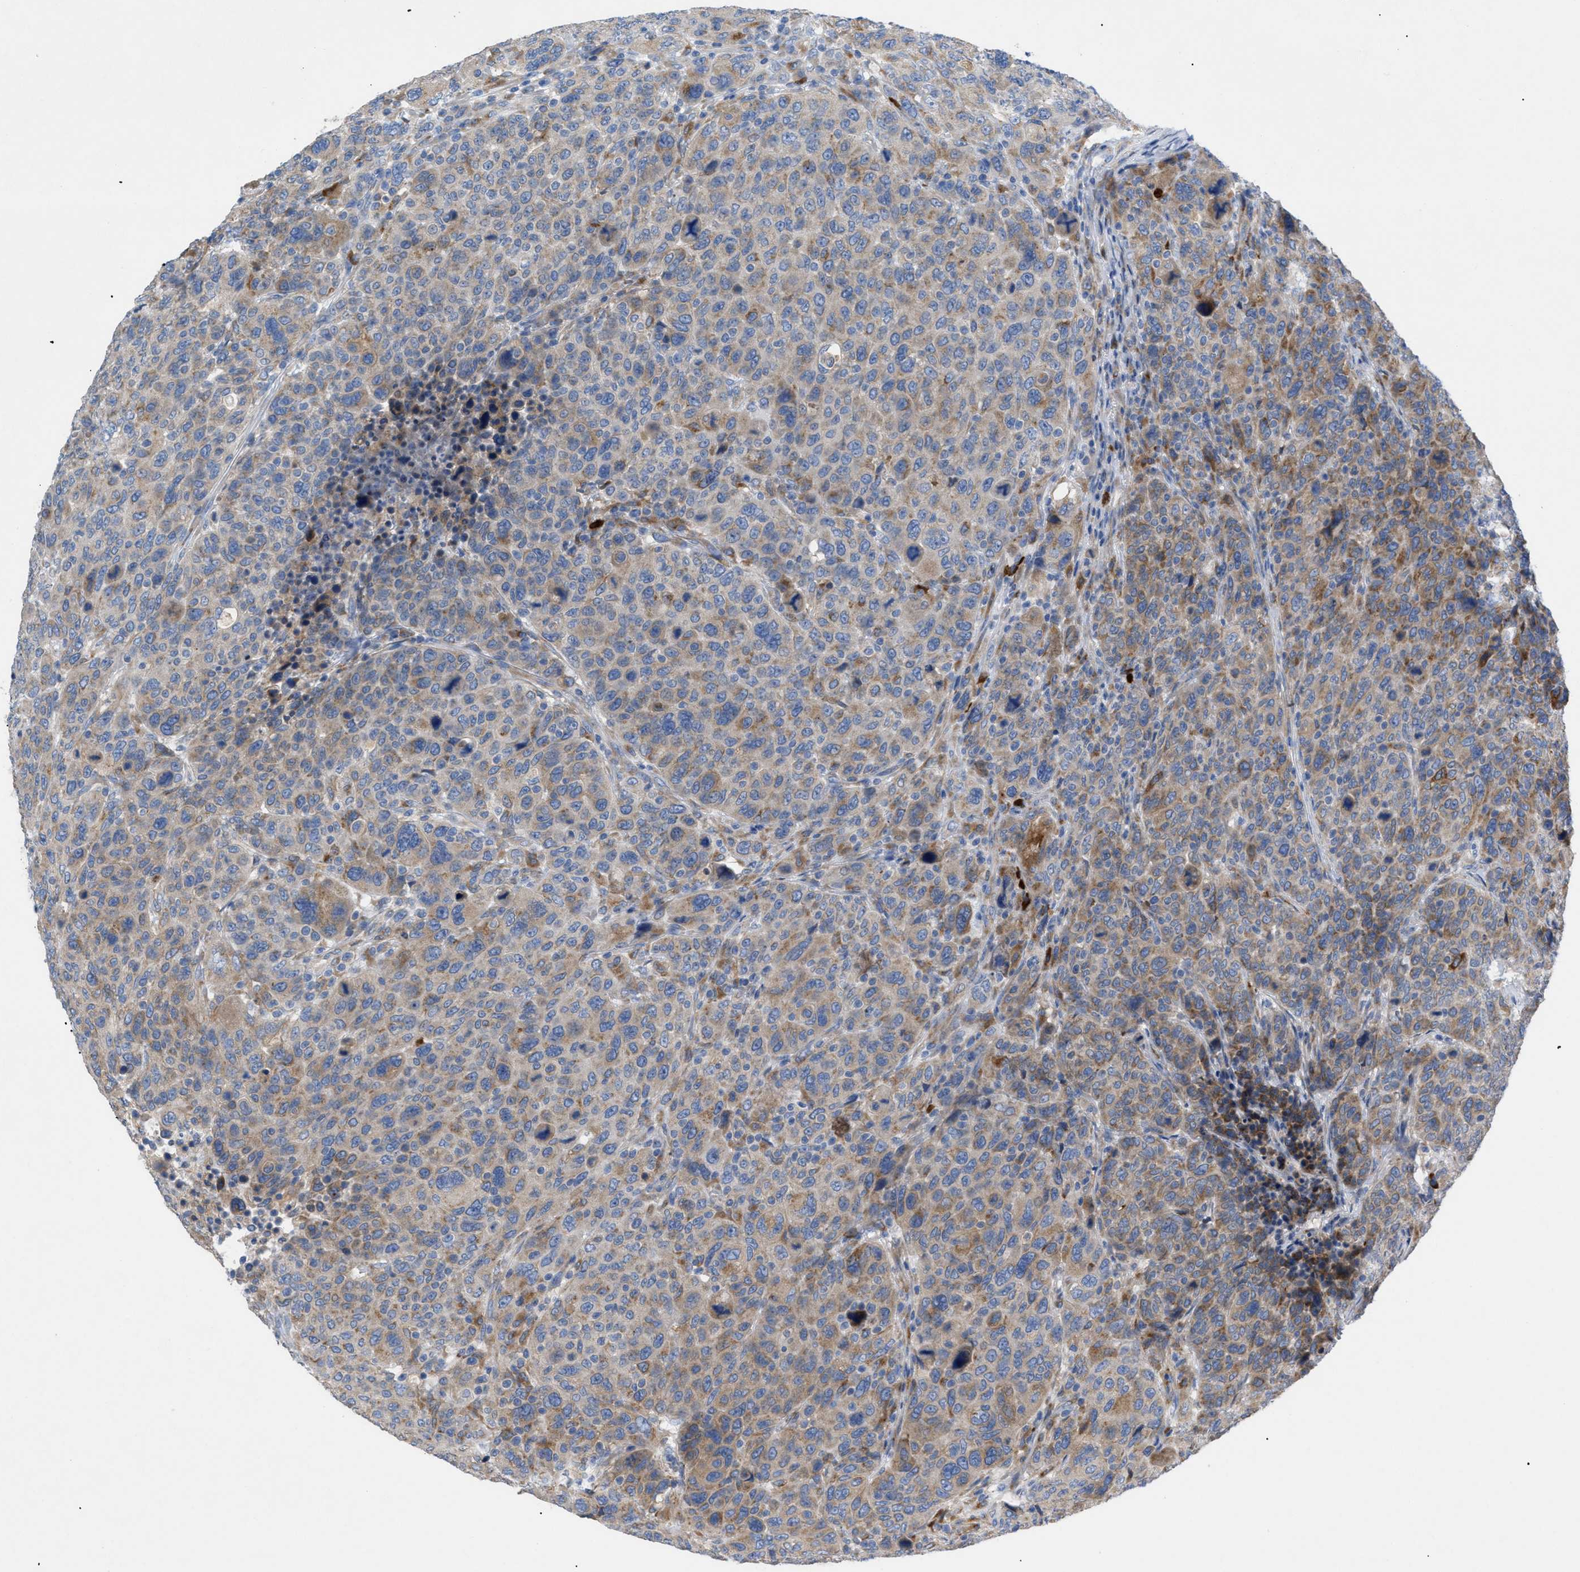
{"staining": {"intensity": "moderate", "quantity": "25%-75%", "location": "cytoplasmic/membranous"}, "tissue": "breast cancer", "cell_type": "Tumor cells", "image_type": "cancer", "snomed": [{"axis": "morphology", "description": "Duct carcinoma"}, {"axis": "topography", "description": "Breast"}], "caption": "This micrograph shows breast invasive ductal carcinoma stained with IHC to label a protein in brown. The cytoplasmic/membranous of tumor cells show moderate positivity for the protein. Nuclei are counter-stained blue.", "gene": "SLC50A1", "patient": {"sex": "female", "age": 37}}